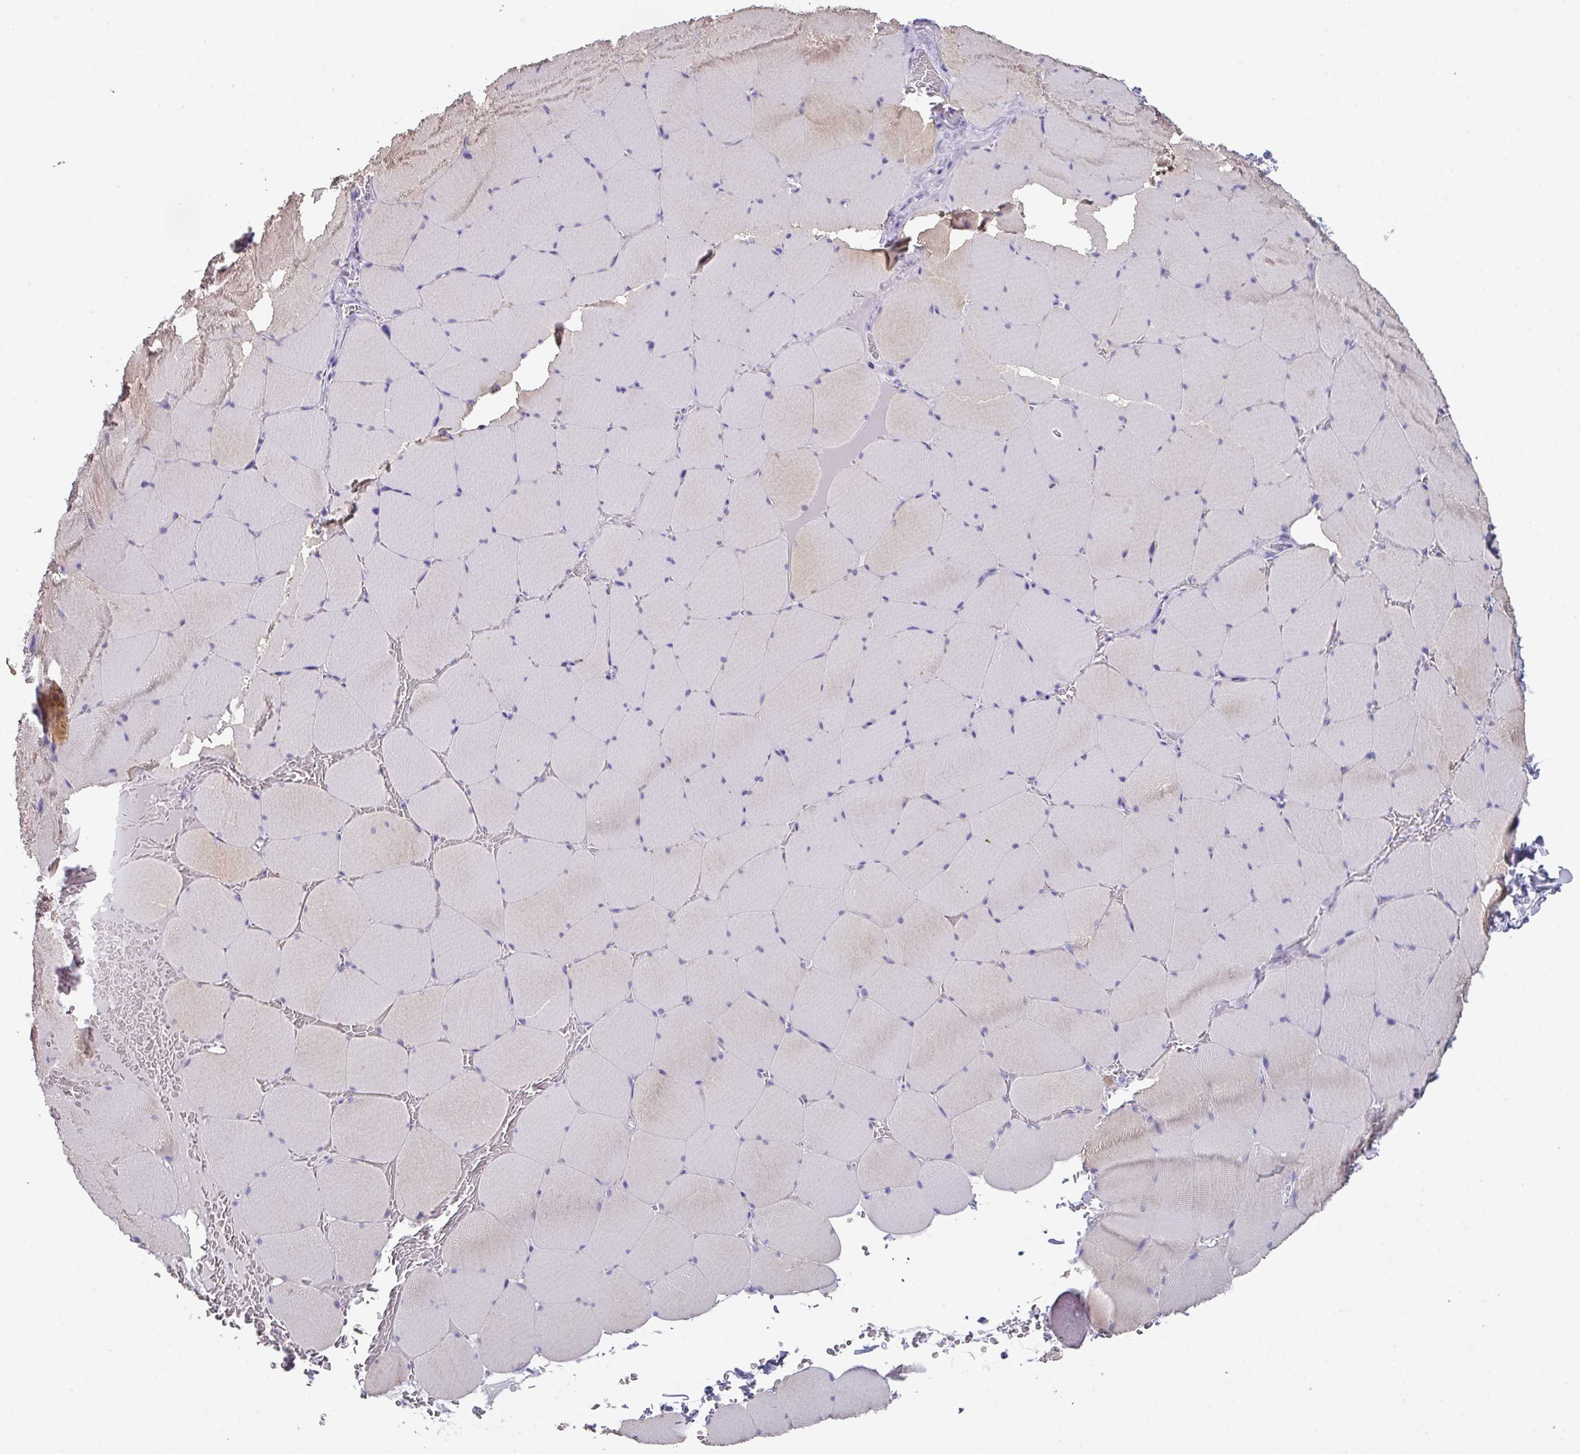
{"staining": {"intensity": "weak", "quantity": "<25%", "location": "cytoplasmic/membranous"}, "tissue": "skeletal muscle", "cell_type": "Myocytes", "image_type": "normal", "snomed": [{"axis": "morphology", "description": "Normal tissue, NOS"}, {"axis": "topography", "description": "Skeletal muscle"}, {"axis": "topography", "description": "Head-Neck"}], "caption": "This is a photomicrograph of immunohistochemistry staining of unremarkable skeletal muscle, which shows no positivity in myocytes.", "gene": "PEX10", "patient": {"sex": "male", "age": 66}}